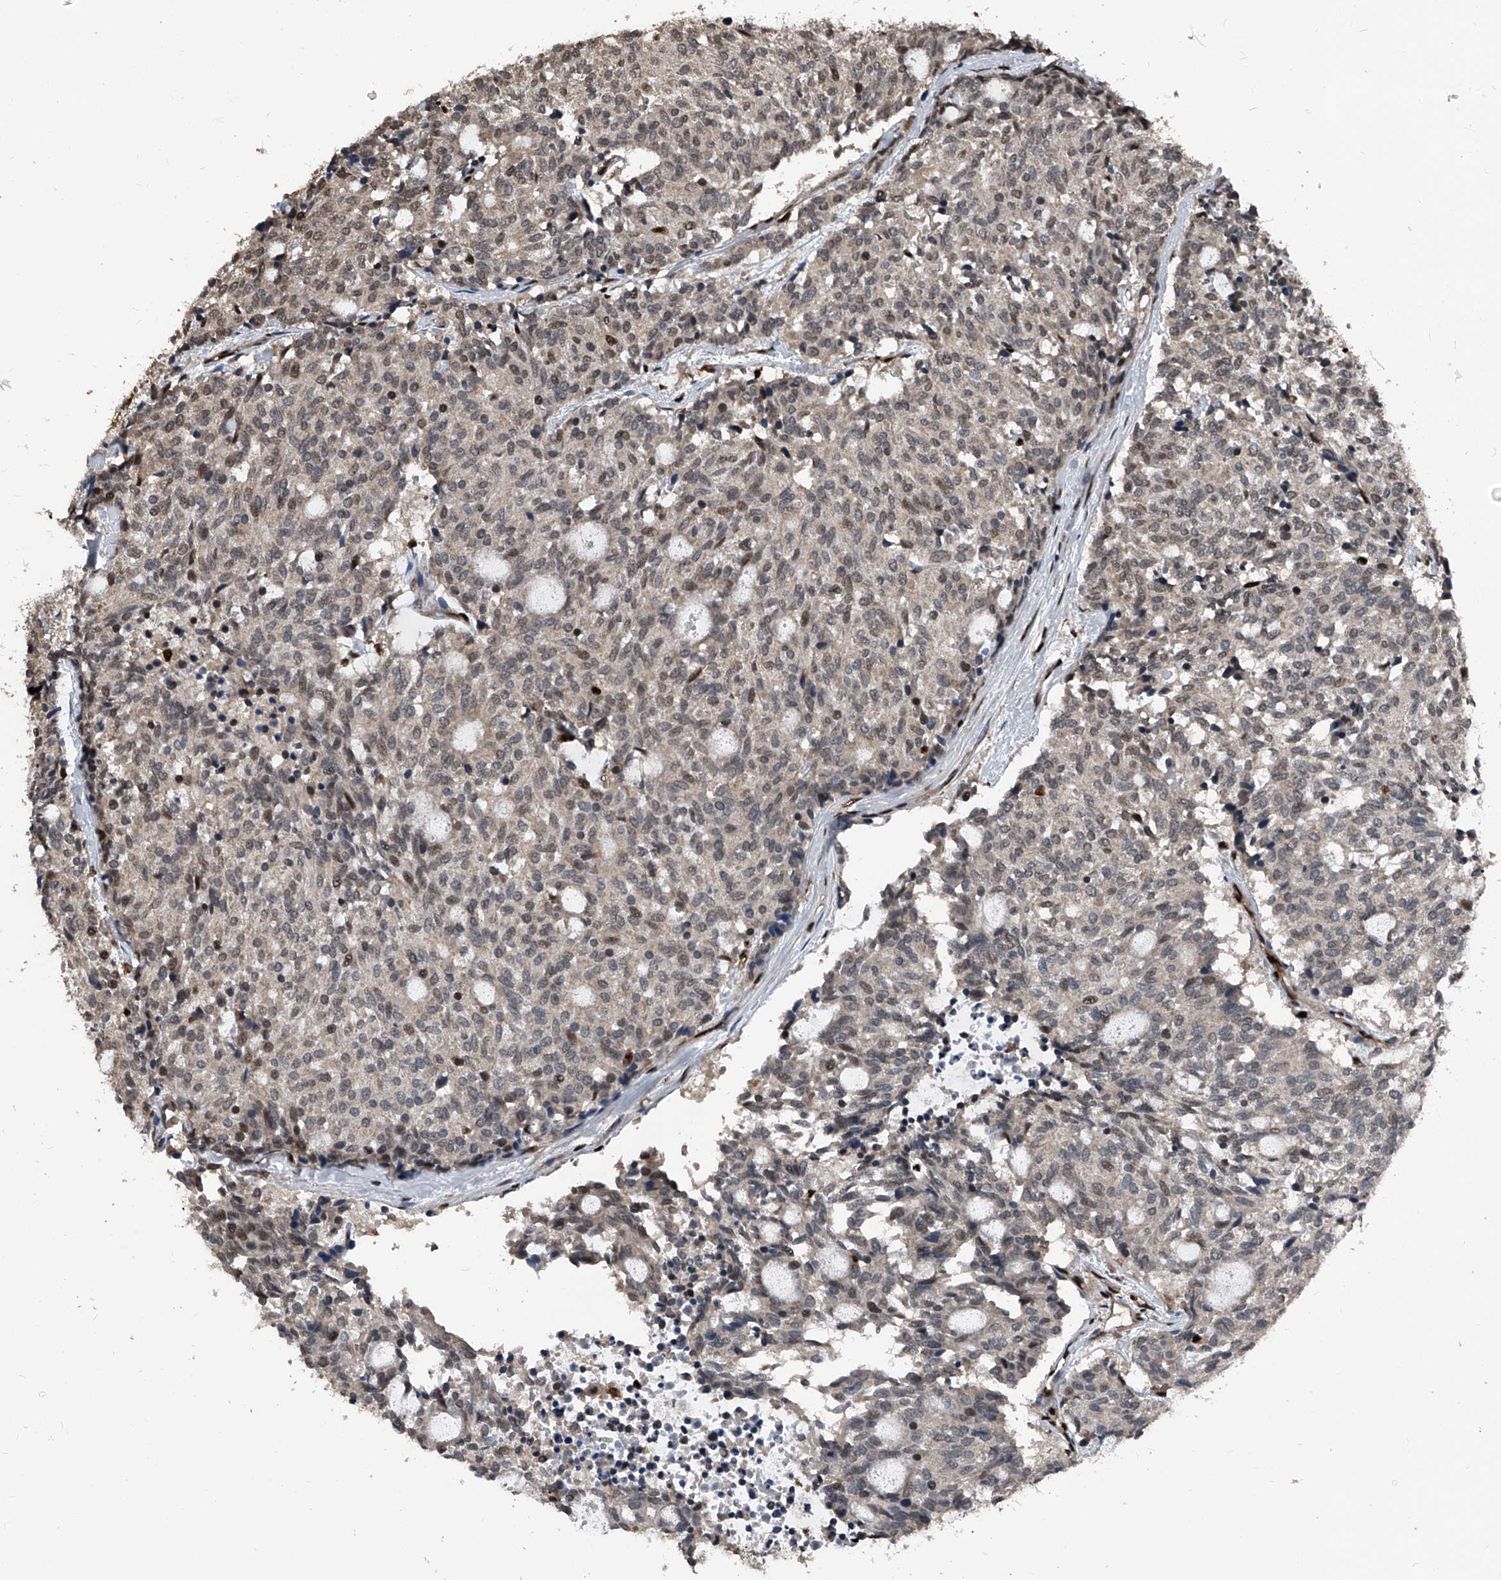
{"staining": {"intensity": "weak", "quantity": "<25%", "location": "nuclear"}, "tissue": "carcinoid", "cell_type": "Tumor cells", "image_type": "cancer", "snomed": [{"axis": "morphology", "description": "Carcinoid, malignant, NOS"}, {"axis": "topography", "description": "Pancreas"}], "caption": "The image demonstrates no staining of tumor cells in carcinoid.", "gene": "FKBP5", "patient": {"sex": "female", "age": 54}}